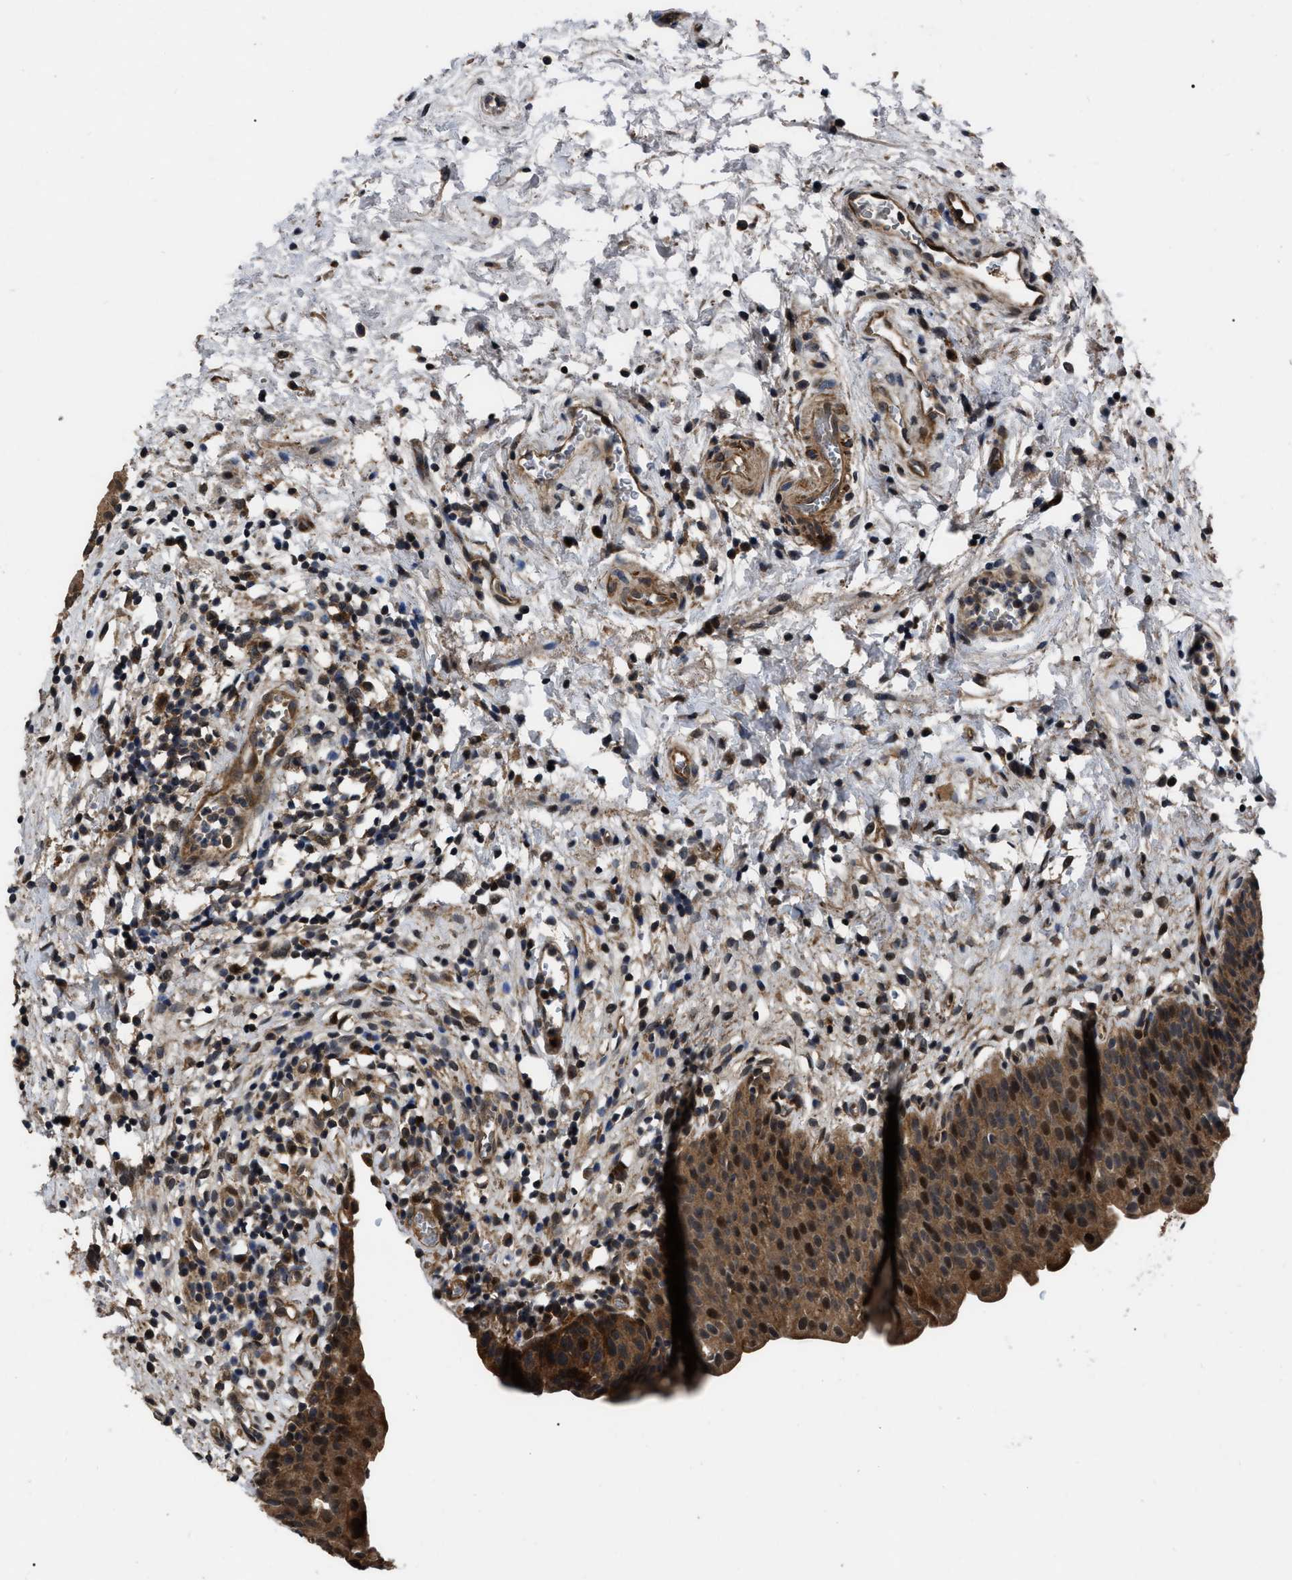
{"staining": {"intensity": "strong", "quantity": ">75%", "location": "cytoplasmic/membranous,nuclear"}, "tissue": "urinary bladder", "cell_type": "Urothelial cells", "image_type": "normal", "snomed": [{"axis": "morphology", "description": "Normal tissue, NOS"}, {"axis": "topography", "description": "Urinary bladder"}], "caption": "A high amount of strong cytoplasmic/membranous,nuclear positivity is seen in about >75% of urothelial cells in benign urinary bladder. (DAB (3,3'-diaminobenzidine) IHC, brown staining for protein, blue staining for nuclei).", "gene": "PPWD1", "patient": {"sex": "male", "age": 37}}